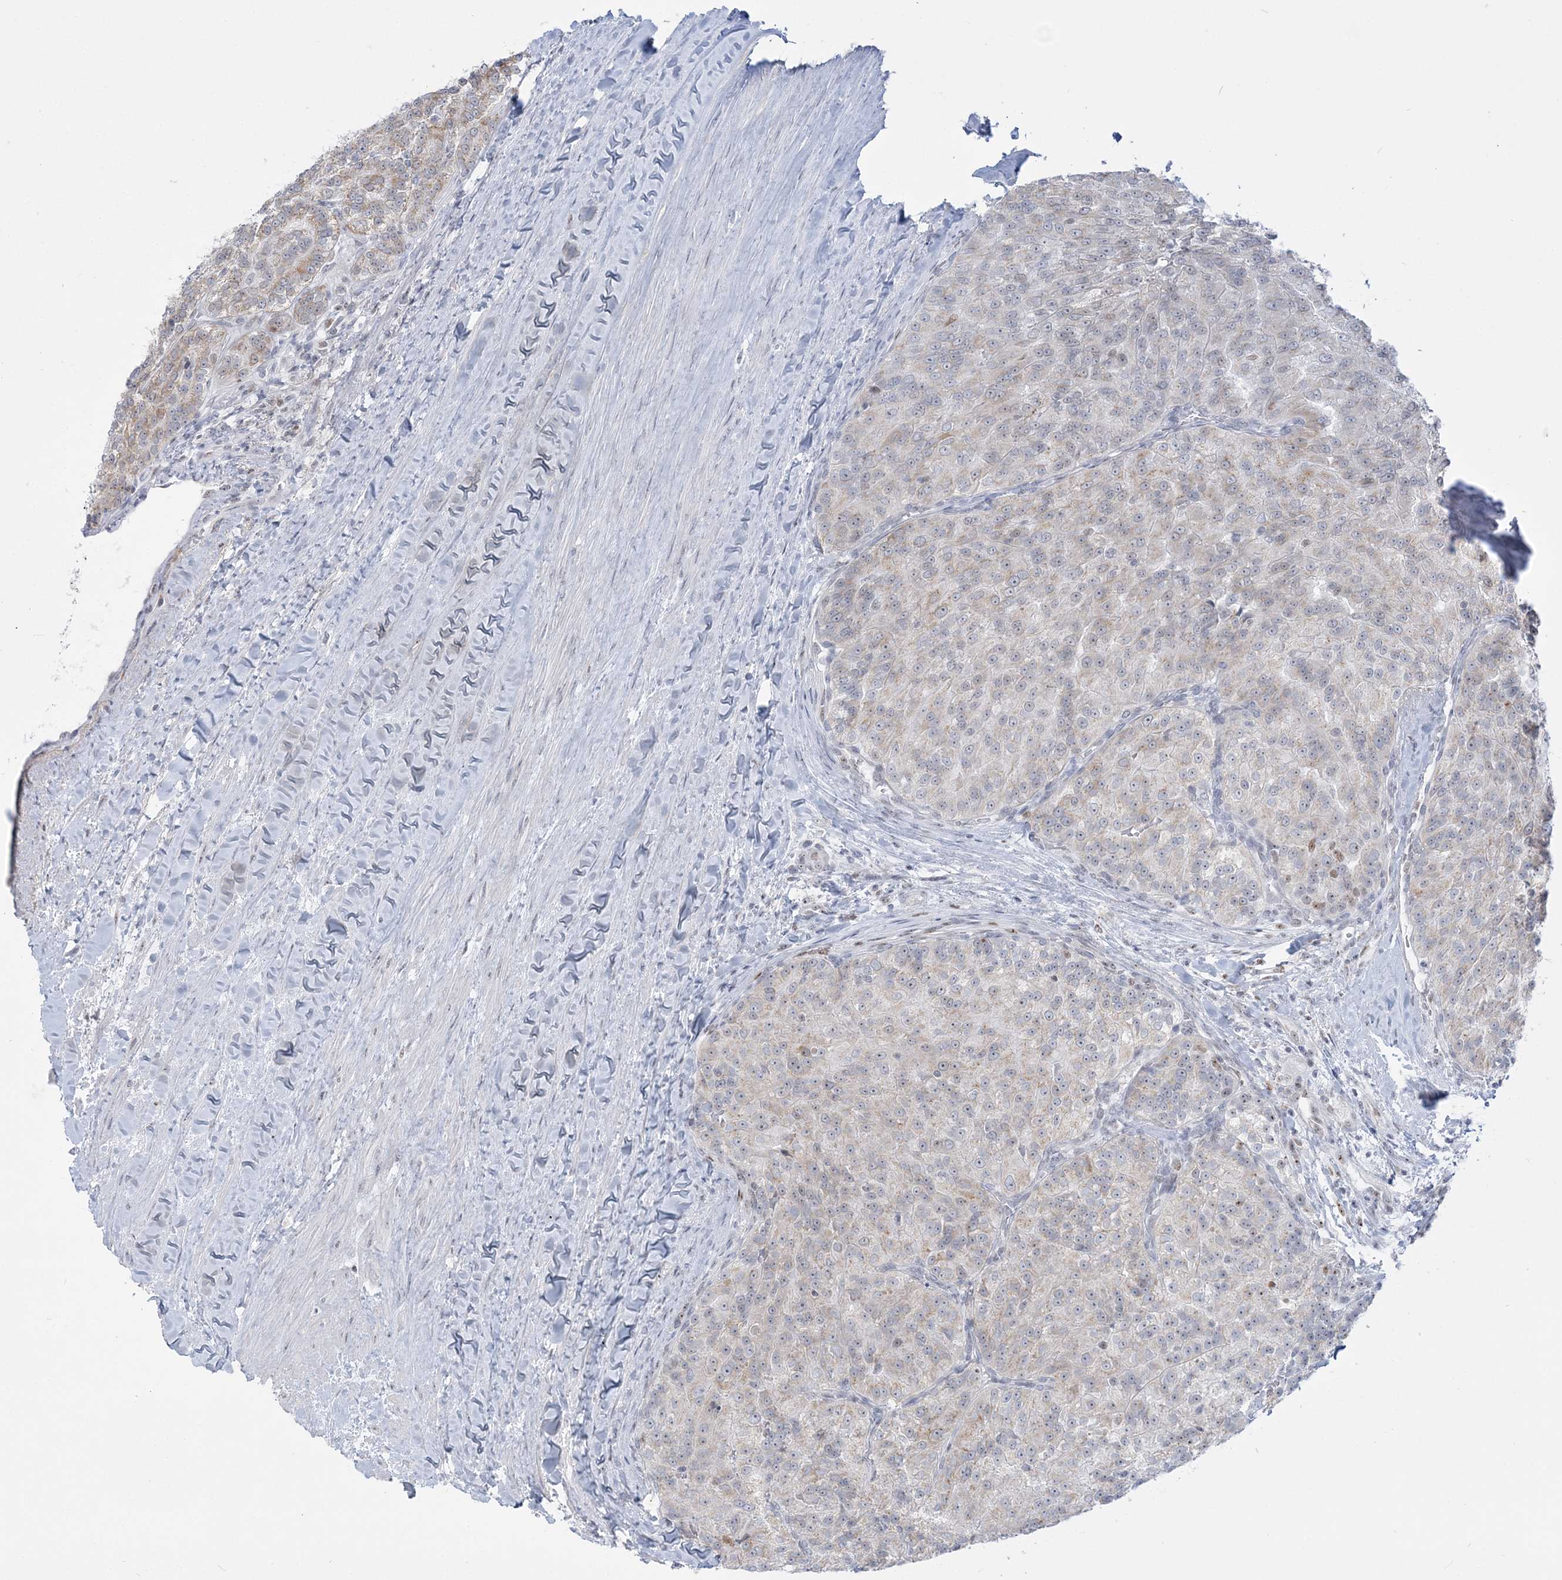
{"staining": {"intensity": "weak", "quantity": "<25%", "location": "cytoplasmic/membranous"}, "tissue": "renal cancer", "cell_type": "Tumor cells", "image_type": "cancer", "snomed": [{"axis": "morphology", "description": "Adenocarcinoma, NOS"}, {"axis": "topography", "description": "Kidney"}], "caption": "A photomicrograph of adenocarcinoma (renal) stained for a protein displays no brown staining in tumor cells. Brightfield microscopy of immunohistochemistry stained with DAB (3,3'-diaminobenzidine) (brown) and hematoxylin (blue), captured at high magnification.", "gene": "DDX21", "patient": {"sex": "female", "age": 63}}